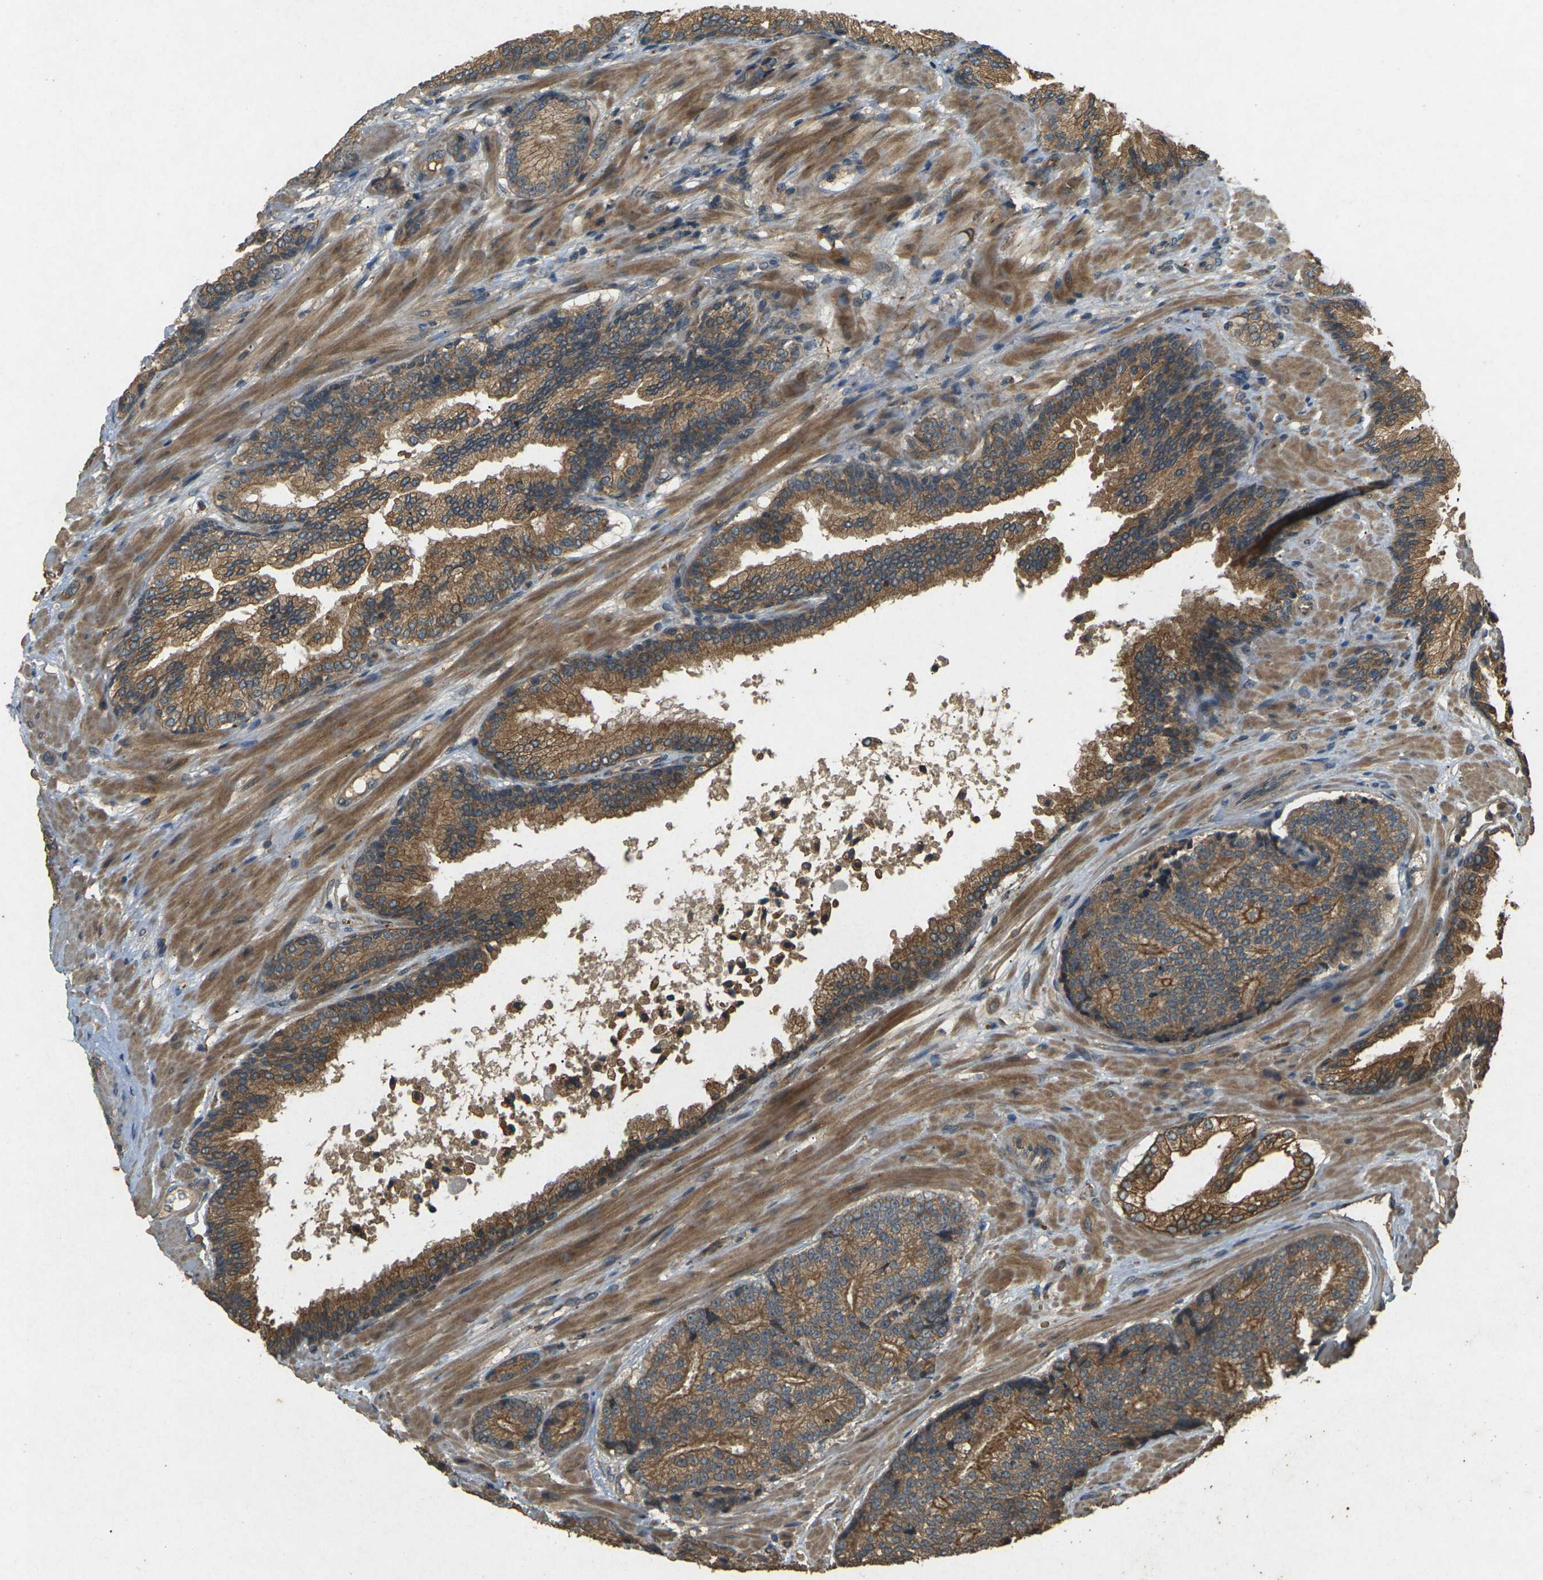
{"staining": {"intensity": "moderate", "quantity": ">75%", "location": "cytoplasmic/membranous"}, "tissue": "prostate cancer", "cell_type": "Tumor cells", "image_type": "cancer", "snomed": [{"axis": "morphology", "description": "Adenocarcinoma, High grade"}, {"axis": "topography", "description": "Prostate"}], "caption": "Human prostate adenocarcinoma (high-grade) stained with a brown dye shows moderate cytoplasmic/membranous positive expression in approximately >75% of tumor cells.", "gene": "TAP1", "patient": {"sex": "male", "age": 61}}